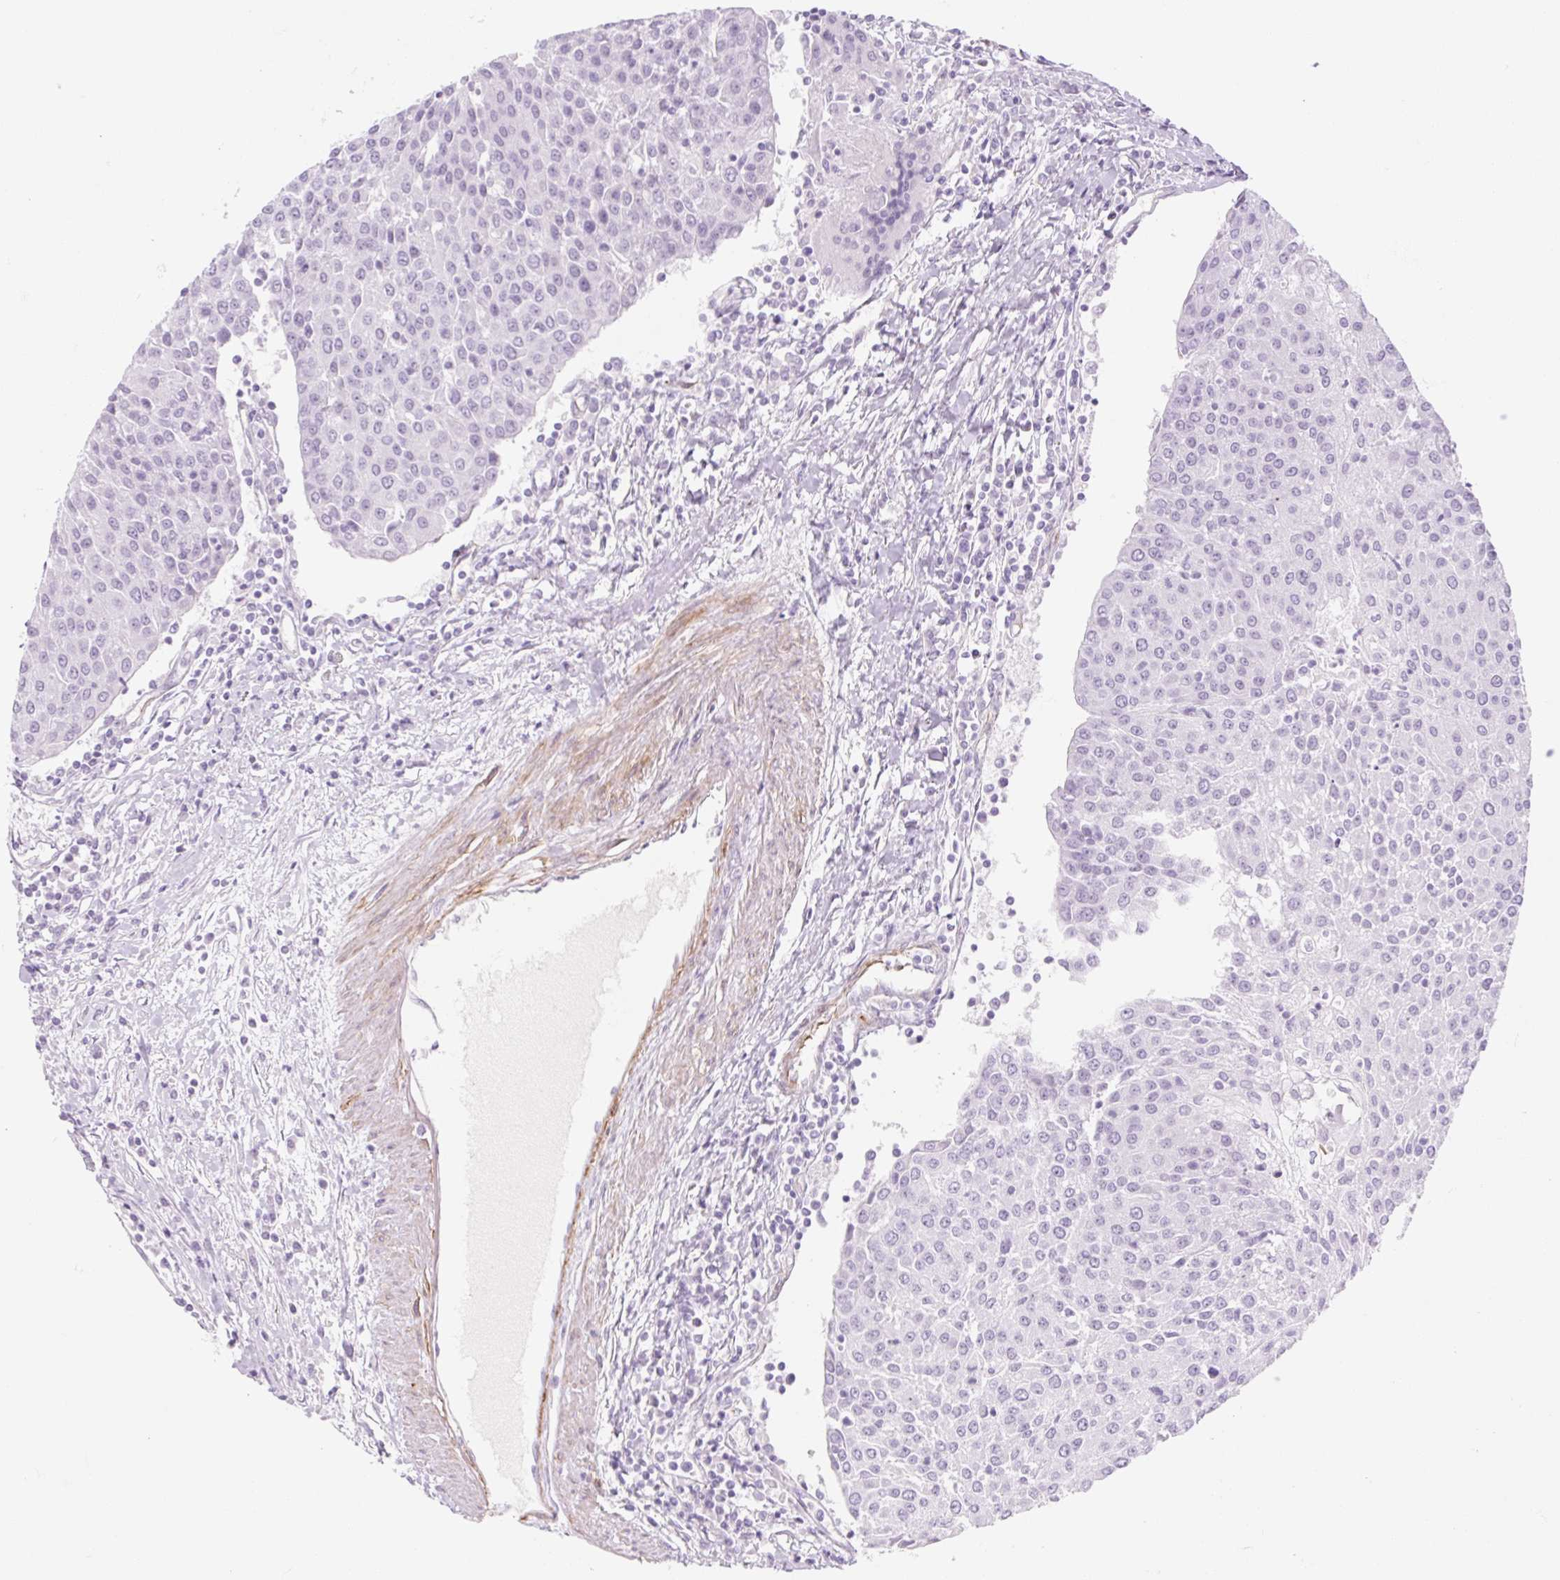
{"staining": {"intensity": "negative", "quantity": "none", "location": "none"}, "tissue": "urothelial cancer", "cell_type": "Tumor cells", "image_type": "cancer", "snomed": [{"axis": "morphology", "description": "Urothelial carcinoma, High grade"}, {"axis": "topography", "description": "Urinary bladder"}], "caption": "This is an IHC histopathology image of human urothelial cancer. There is no expression in tumor cells.", "gene": "TAF1L", "patient": {"sex": "female", "age": 85}}